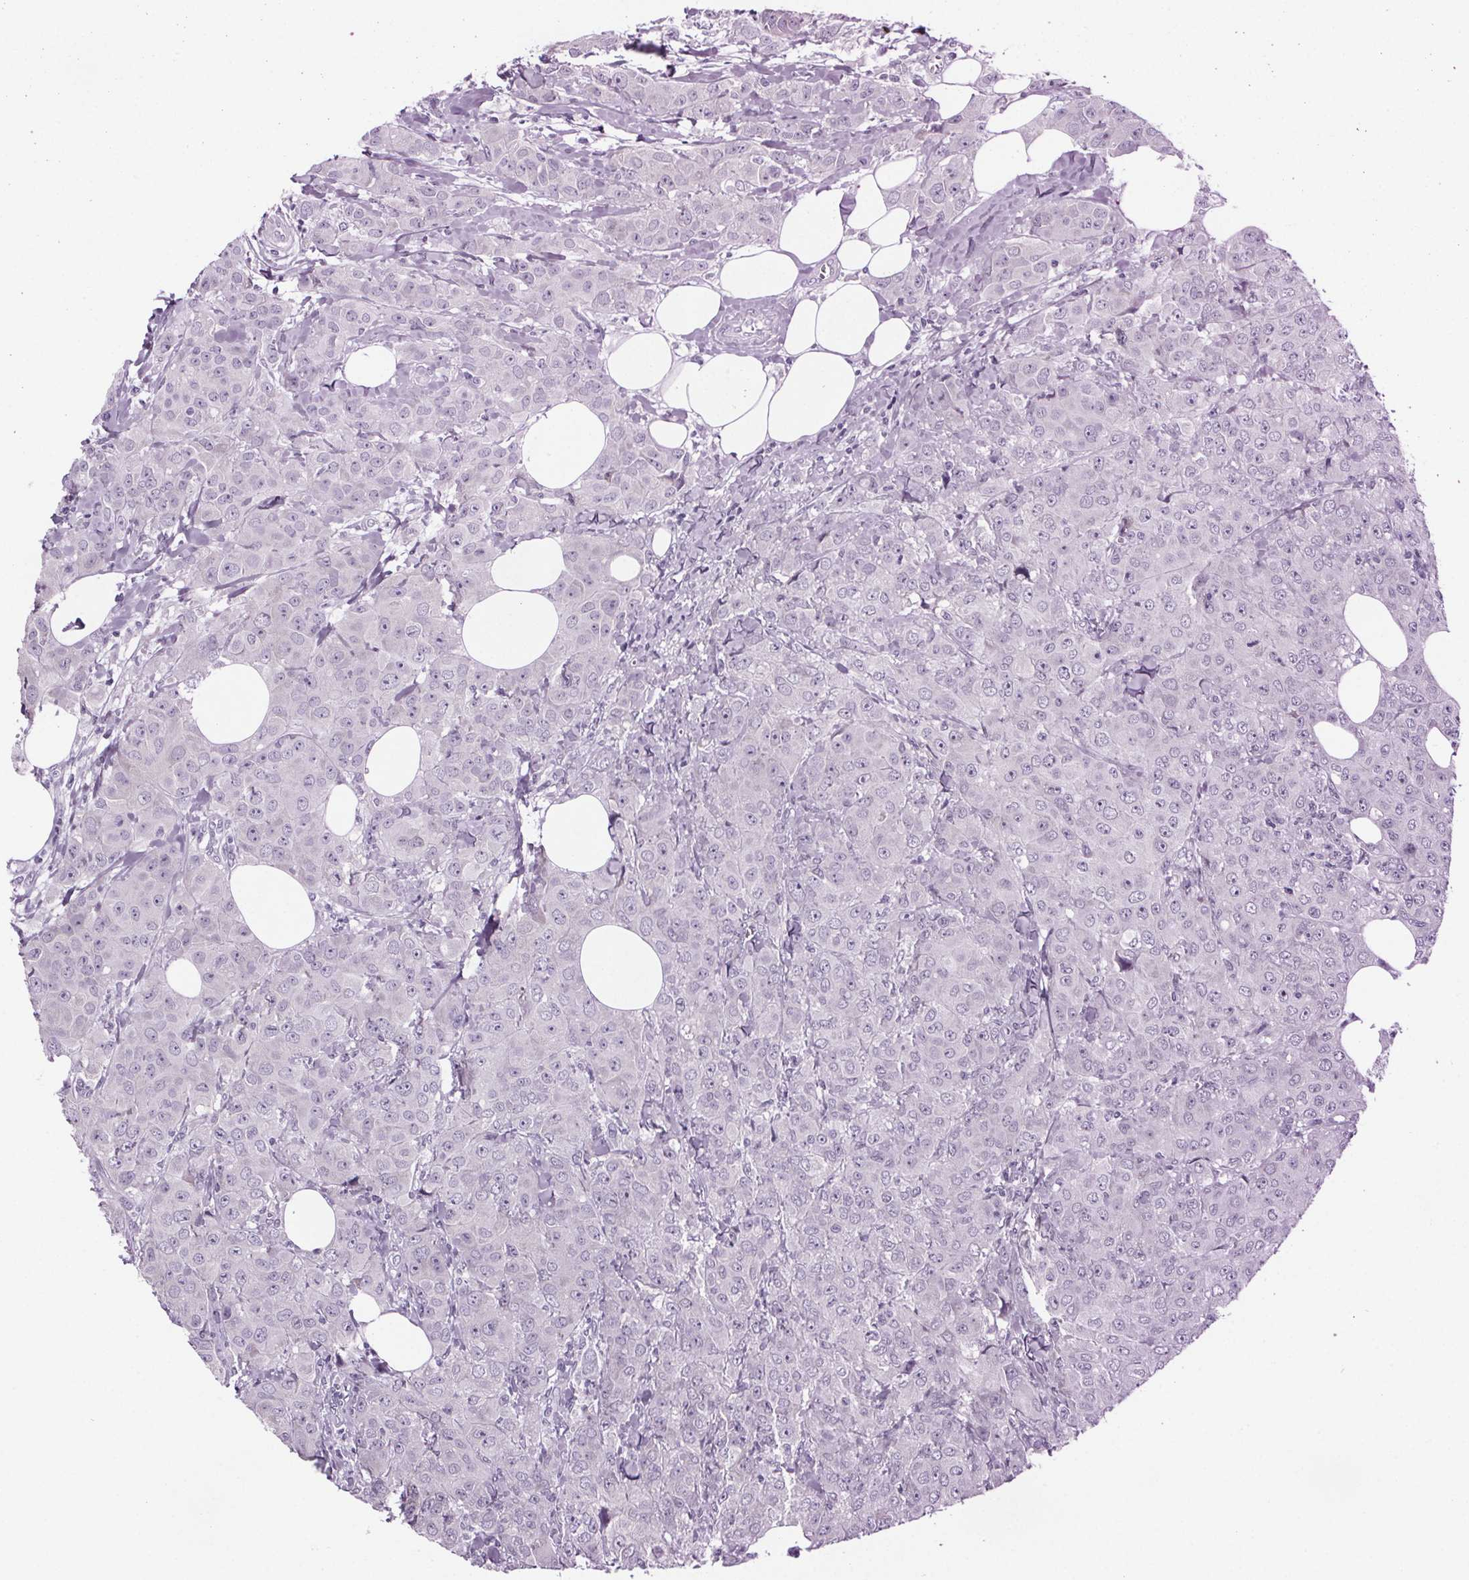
{"staining": {"intensity": "negative", "quantity": "none", "location": "none"}, "tissue": "breast cancer", "cell_type": "Tumor cells", "image_type": "cancer", "snomed": [{"axis": "morphology", "description": "Normal tissue, NOS"}, {"axis": "morphology", "description": "Duct carcinoma"}, {"axis": "topography", "description": "Breast"}], "caption": "Immunohistochemical staining of breast cancer (infiltrating ductal carcinoma) demonstrates no significant positivity in tumor cells.", "gene": "CUBN", "patient": {"sex": "female", "age": 43}}